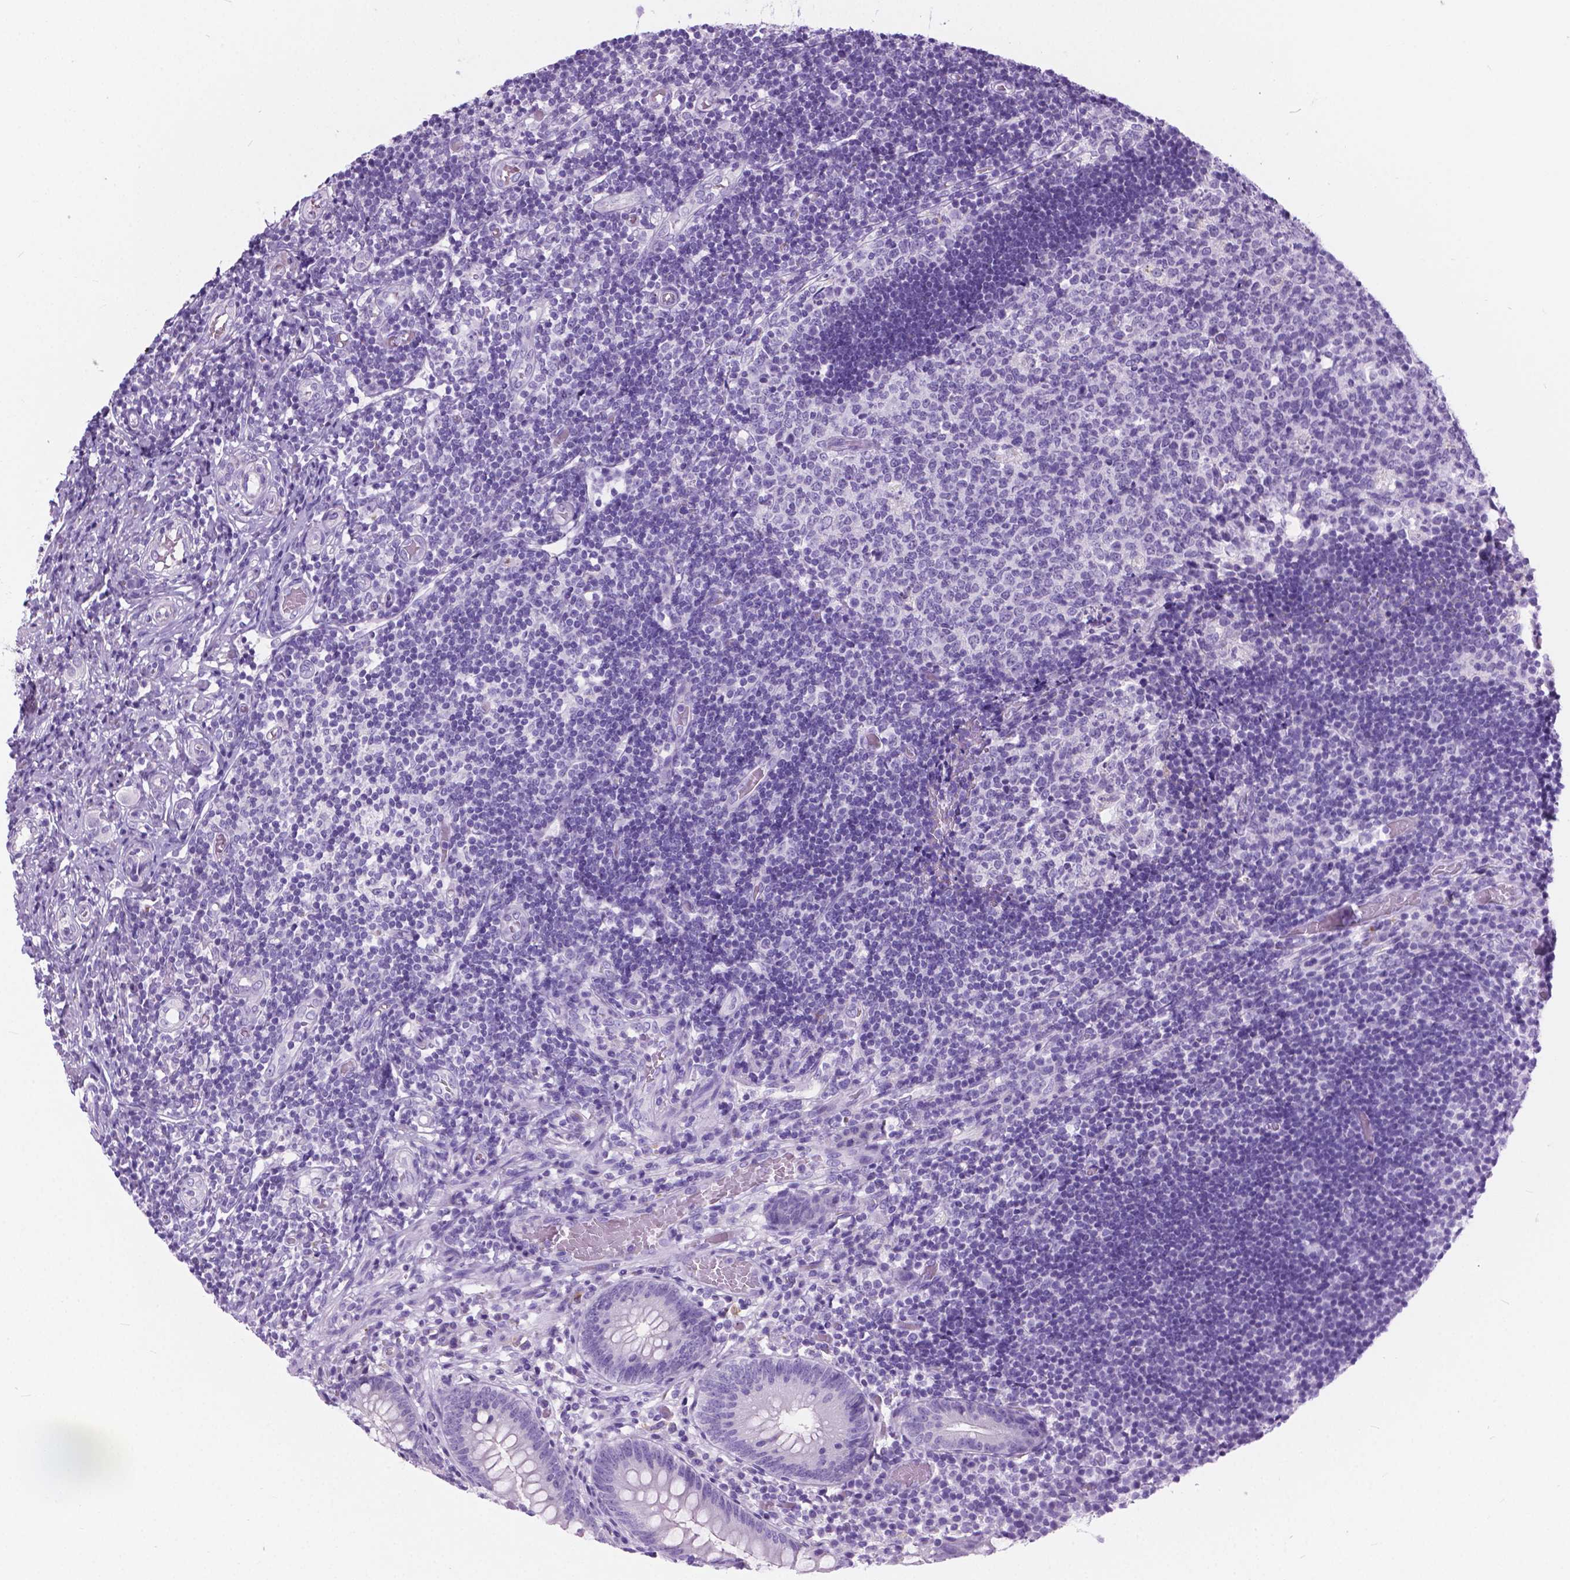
{"staining": {"intensity": "negative", "quantity": "none", "location": "none"}, "tissue": "appendix", "cell_type": "Glandular cells", "image_type": "normal", "snomed": [{"axis": "morphology", "description": "Normal tissue, NOS"}, {"axis": "topography", "description": "Appendix"}], "caption": "This is a image of immunohistochemistry staining of normal appendix, which shows no positivity in glandular cells.", "gene": "ARMS2", "patient": {"sex": "female", "age": 32}}